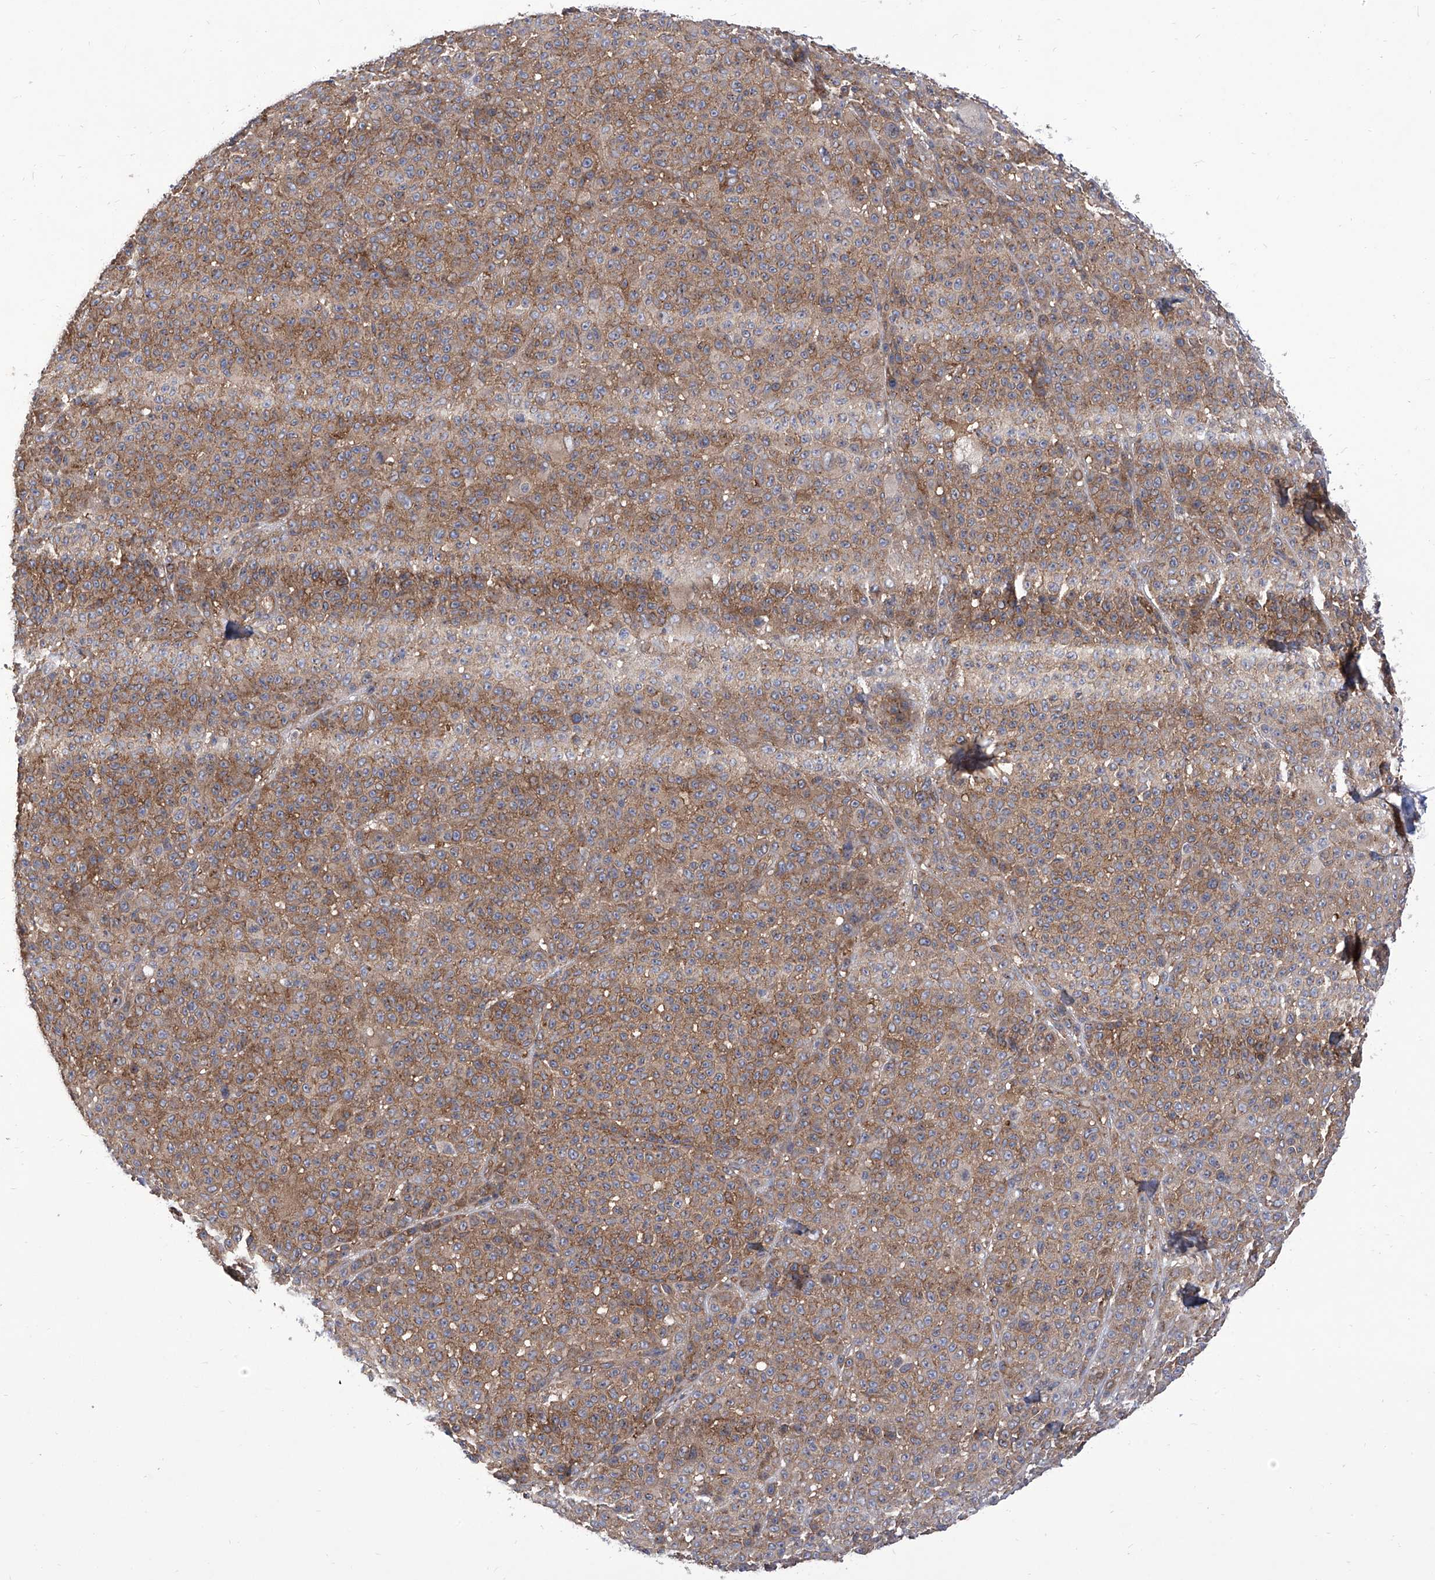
{"staining": {"intensity": "moderate", "quantity": ">75%", "location": "cytoplasmic/membranous"}, "tissue": "melanoma", "cell_type": "Tumor cells", "image_type": "cancer", "snomed": [{"axis": "morphology", "description": "Malignant melanoma, NOS"}, {"axis": "topography", "description": "Skin"}], "caption": "Malignant melanoma was stained to show a protein in brown. There is medium levels of moderate cytoplasmic/membranous expression in about >75% of tumor cells. The protein is shown in brown color, while the nuclei are stained blue.", "gene": "TJAP1", "patient": {"sex": "female", "age": 94}}